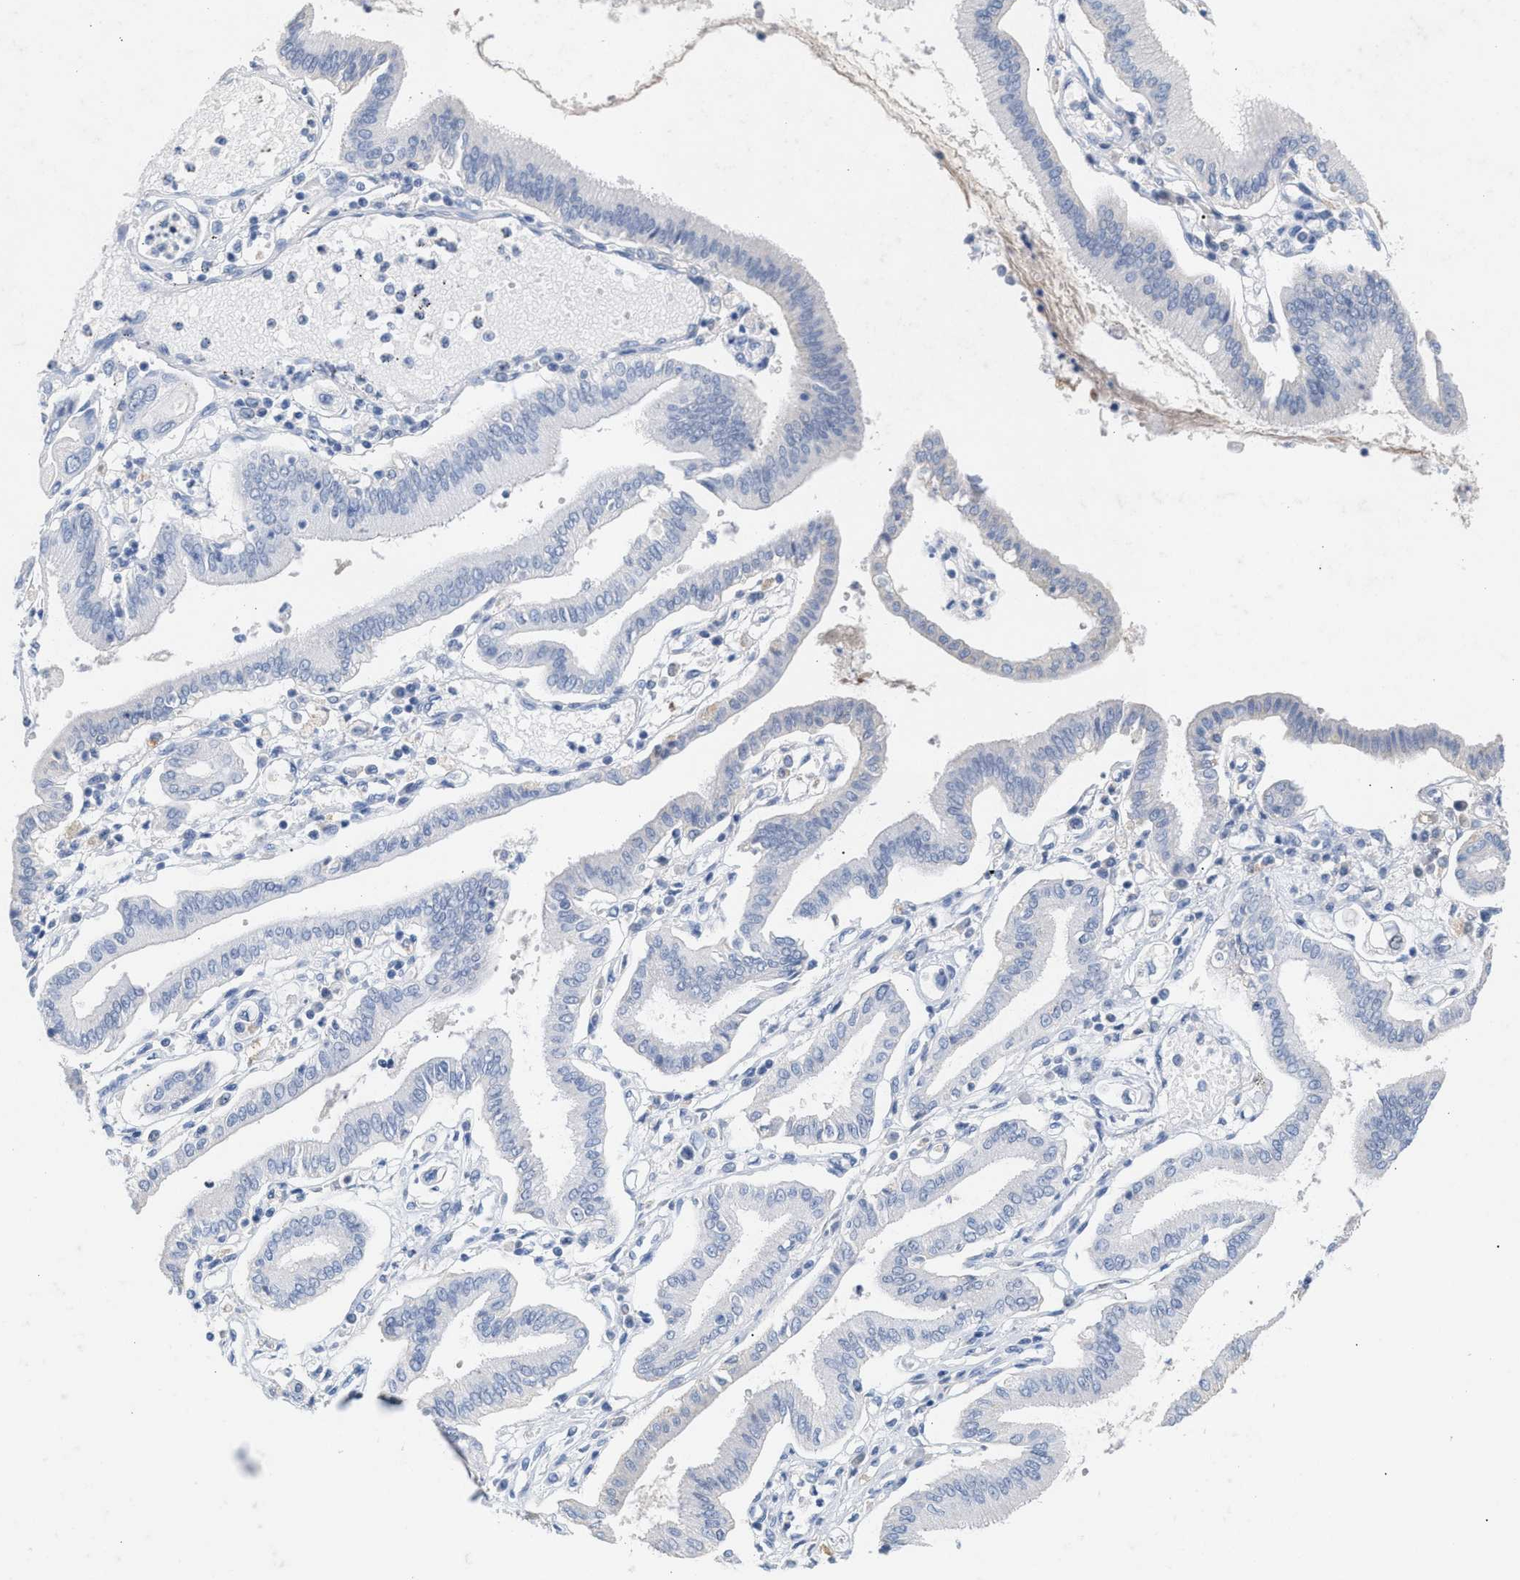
{"staining": {"intensity": "negative", "quantity": "none", "location": "none"}, "tissue": "pancreatic cancer", "cell_type": "Tumor cells", "image_type": "cancer", "snomed": [{"axis": "morphology", "description": "Adenocarcinoma, NOS"}, {"axis": "topography", "description": "Pancreas"}], "caption": "The histopathology image shows no significant positivity in tumor cells of pancreatic adenocarcinoma.", "gene": "APOH", "patient": {"sex": "male", "age": 56}}